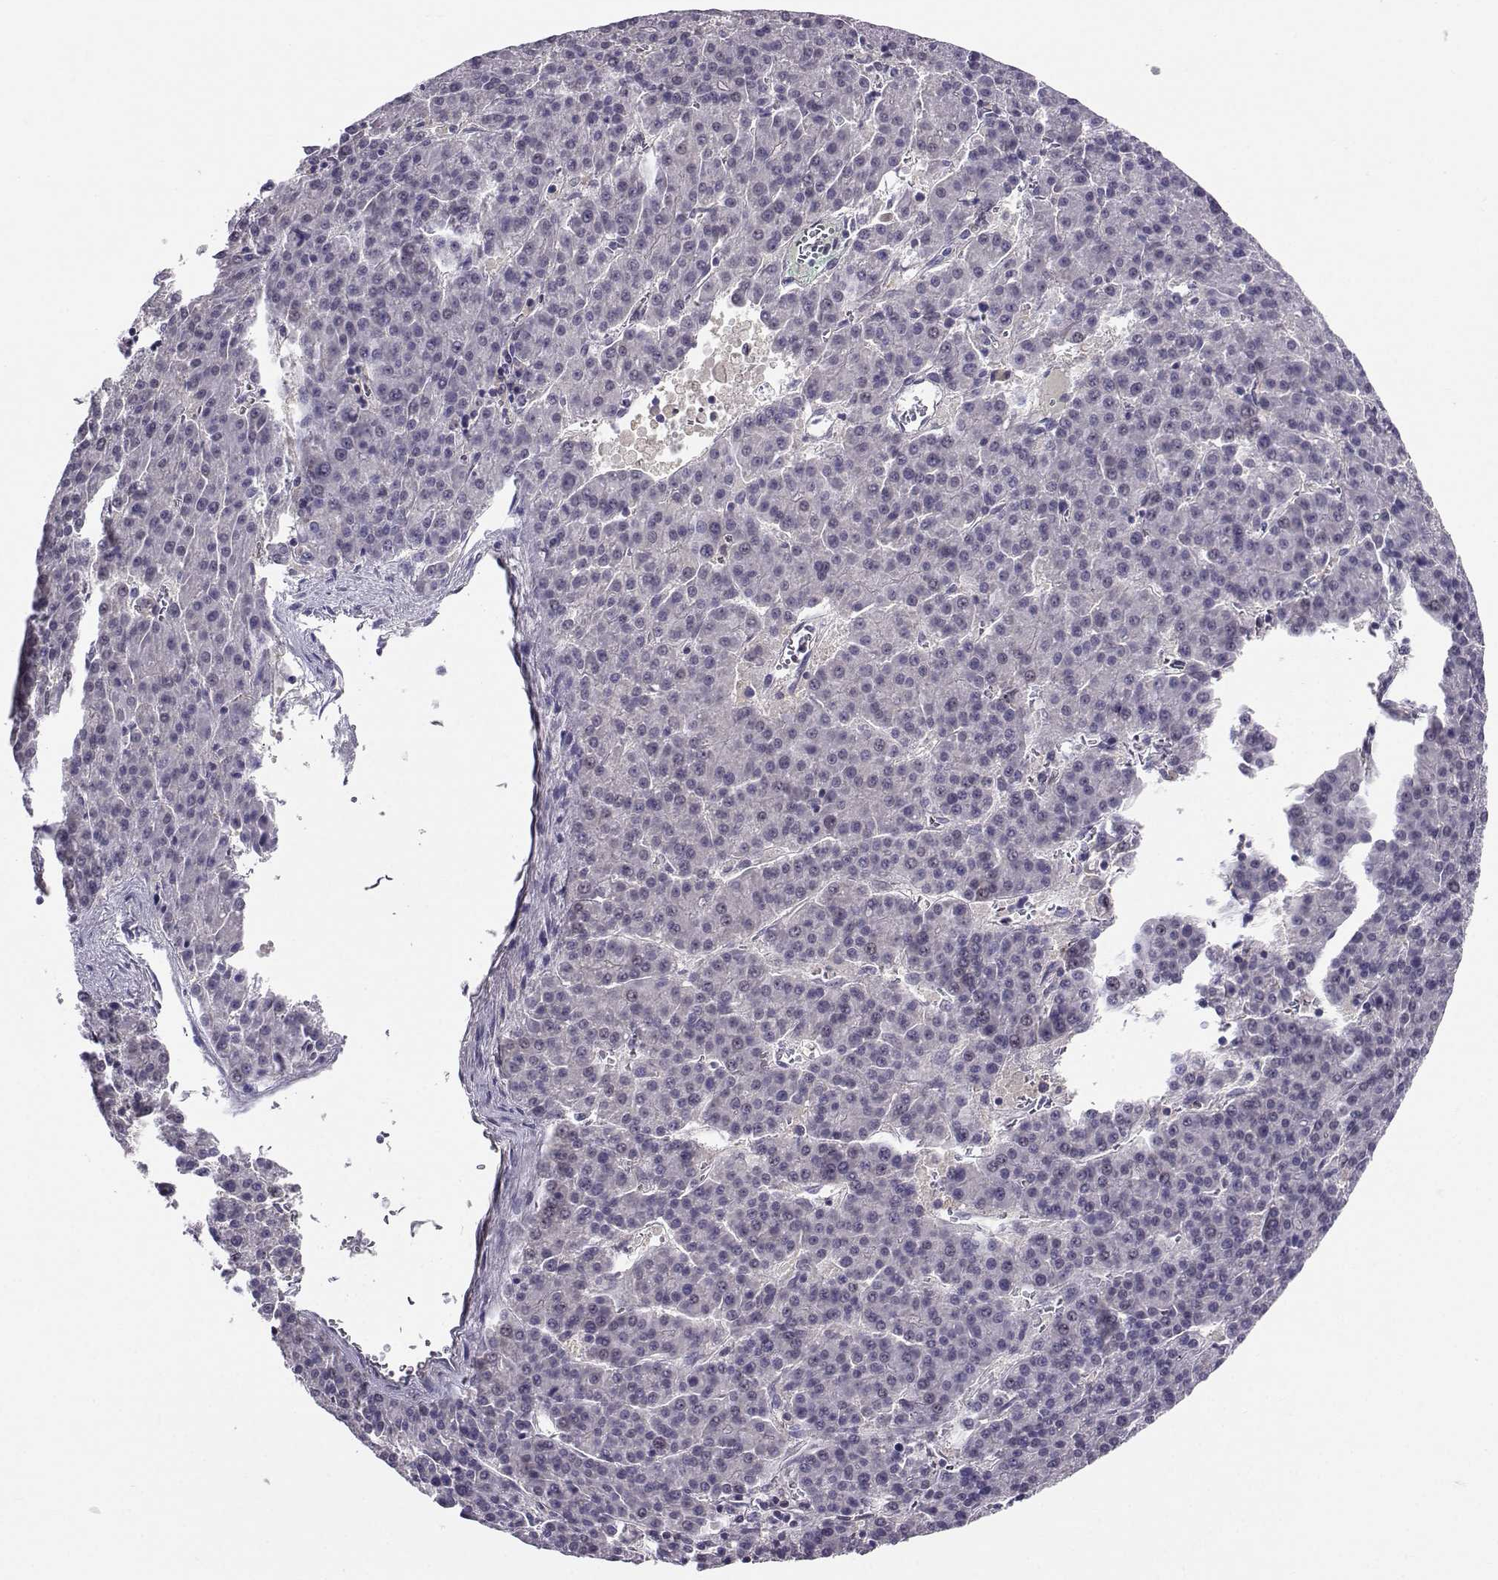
{"staining": {"intensity": "negative", "quantity": "none", "location": "none"}, "tissue": "liver cancer", "cell_type": "Tumor cells", "image_type": "cancer", "snomed": [{"axis": "morphology", "description": "Carcinoma, Hepatocellular, NOS"}, {"axis": "topography", "description": "Liver"}], "caption": "Liver hepatocellular carcinoma stained for a protein using IHC displays no staining tumor cells.", "gene": "PGK1", "patient": {"sex": "female", "age": 58}}